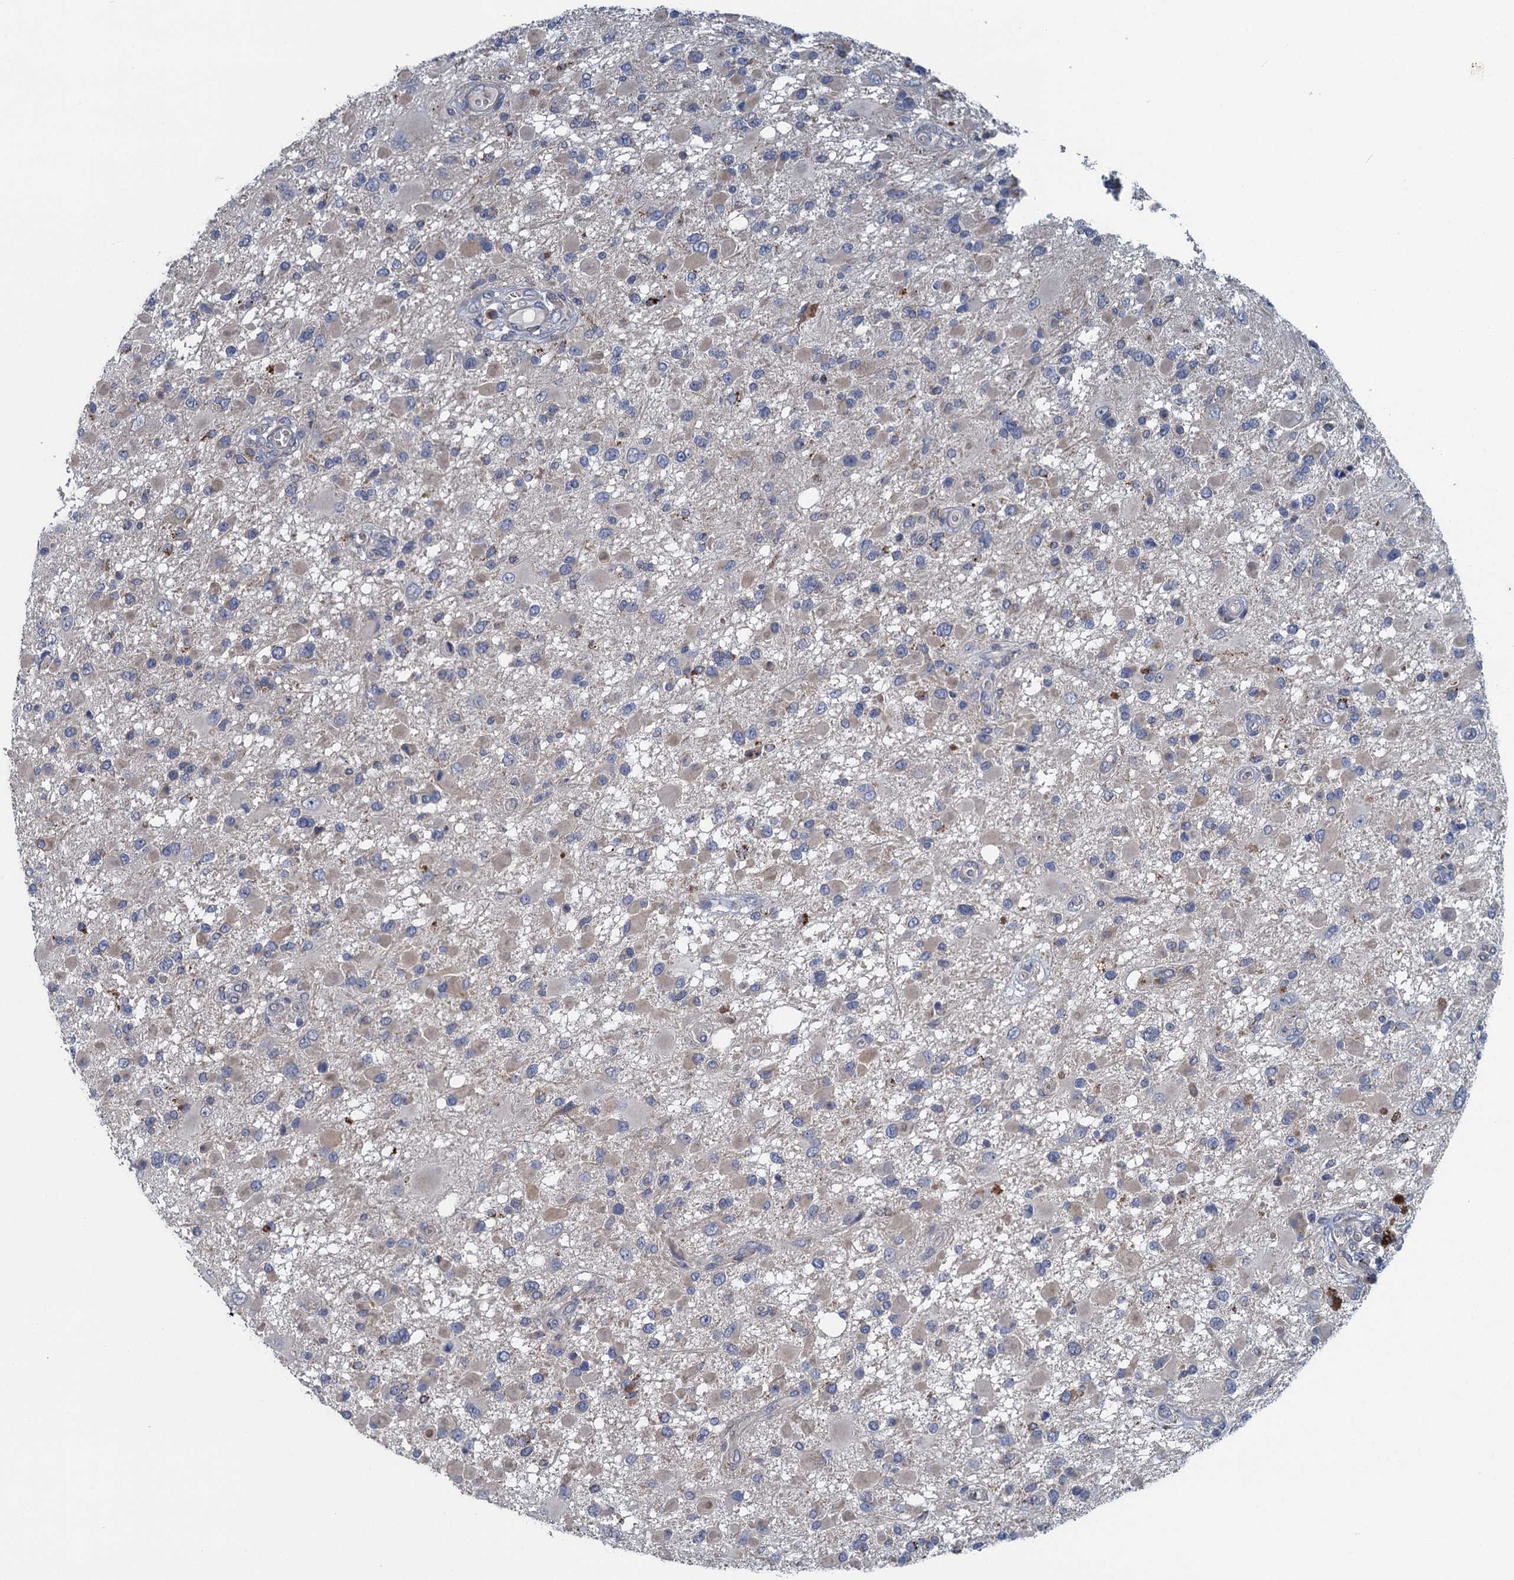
{"staining": {"intensity": "negative", "quantity": "none", "location": "none"}, "tissue": "glioma", "cell_type": "Tumor cells", "image_type": "cancer", "snomed": [{"axis": "morphology", "description": "Glioma, malignant, High grade"}, {"axis": "topography", "description": "Brain"}], "caption": "IHC histopathology image of neoplastic tissue: glioma stained with DAB shows no significant protein positivity in tumor cells.", "gene": "KBTBD8", "patient": {"sex": "male", "age": 53}}